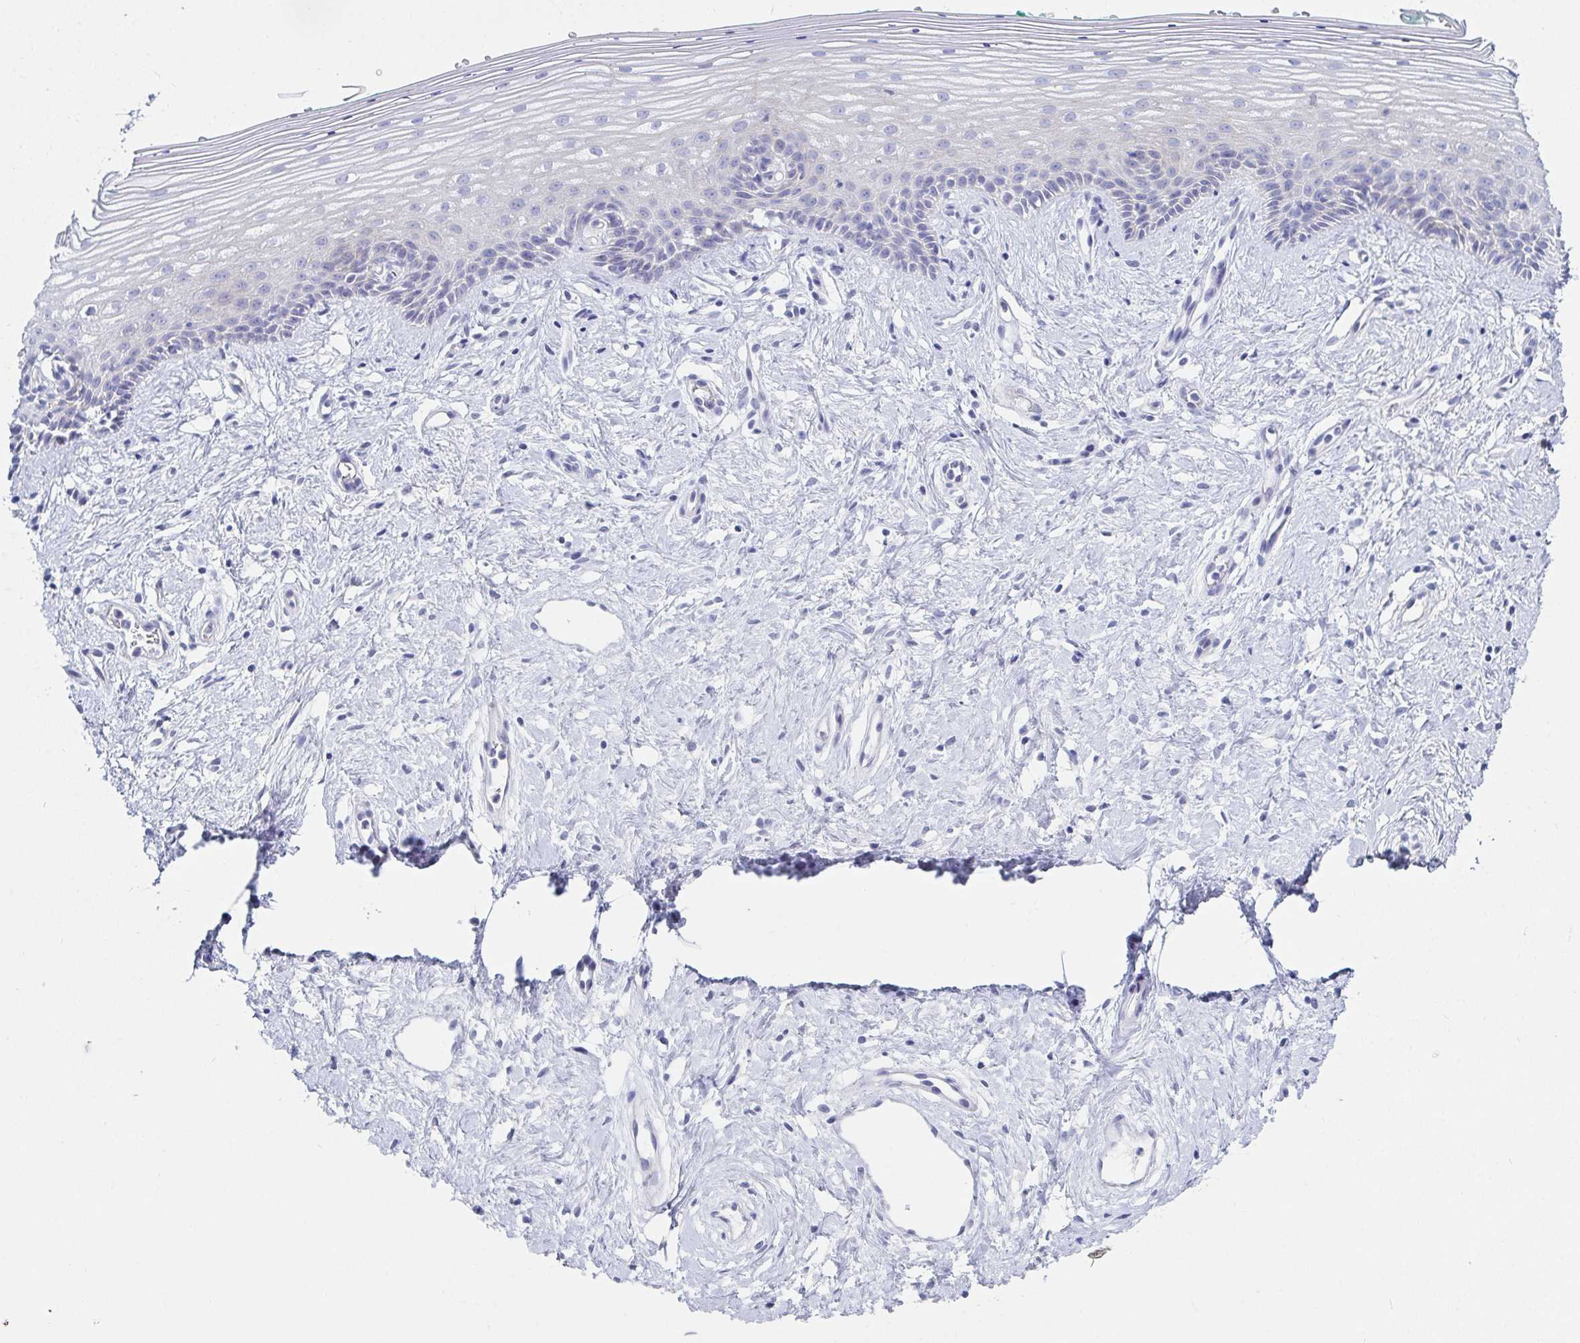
{"staining": {"intensity": "negative", "quantity": "none", "location": "none"}, "tissue": "vagina", "cell_type": "Squamous epithelial cells", "image_type": "normal", "snomed": [{"axis": "morphology", "description": "Normal tissue, NOS"}, {"axis": "topography", "description": "Vagina"}], "caption": "This is an immunohistochemistry histopathology image of benign human vagina. There is no expression in squamous epithelial cells.", "gene": "OR10K1", "patient": {"sex": "female", "age": 42}}